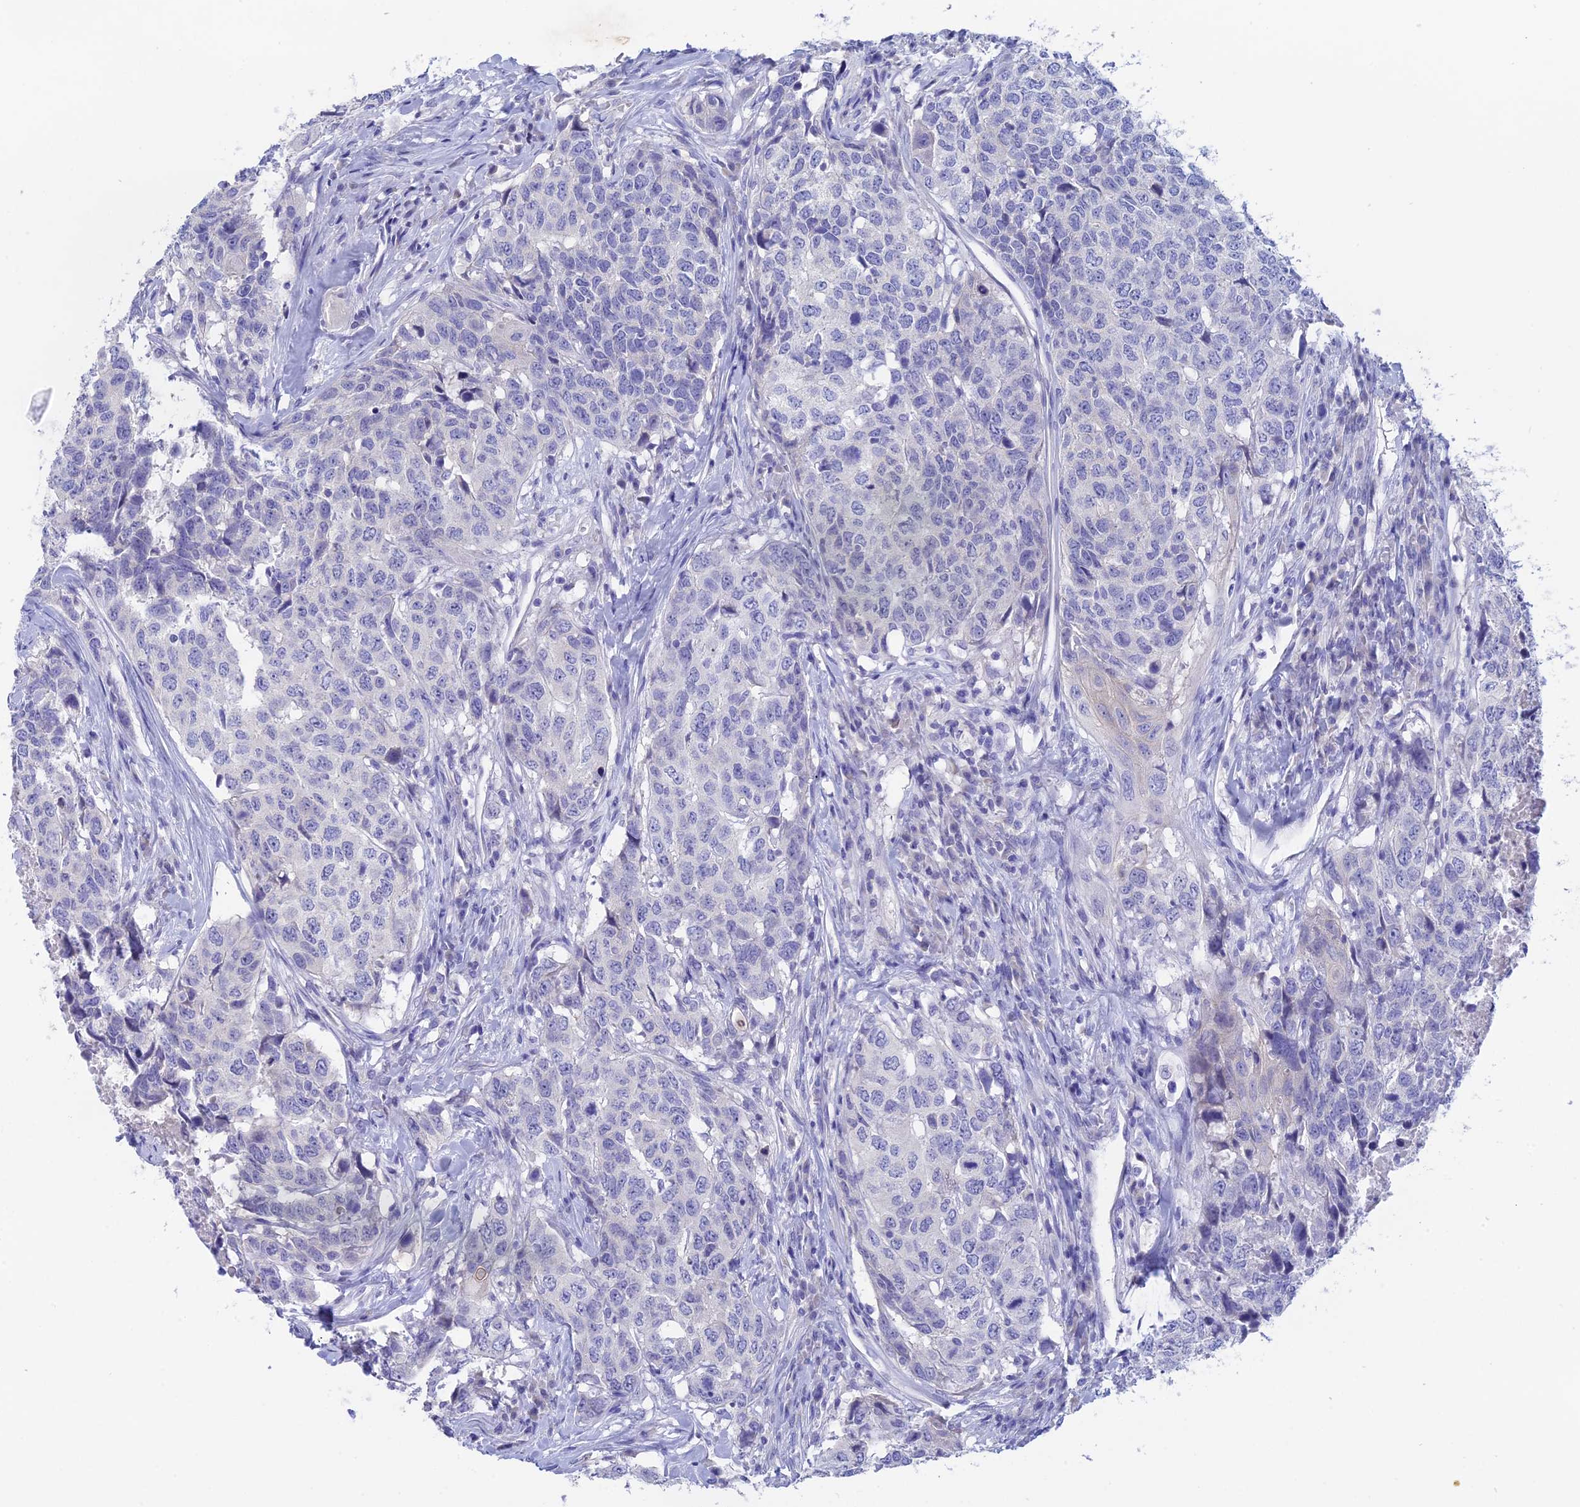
{"staining": {"intensity": "negative", "quantity": "none", "location": "none"}, "tissue": "head and neck cancer", "cell_type": "Tumor cells", "image_type": "cancer", "snomed": [{"axis": "morphology", "description": "Squamous cell carcinoma, NOS"}, {"axis": "topography", "description": "Head-Neck"}], "caption": "Protein analysis of squamous cell carcinoma (head and neck) exhibits no significant staining in tumor cells. (IHC, brightfield microscopy, high magnification).", "gene": "BTBD19", "patient": {"sex": "male", "age": 66}}